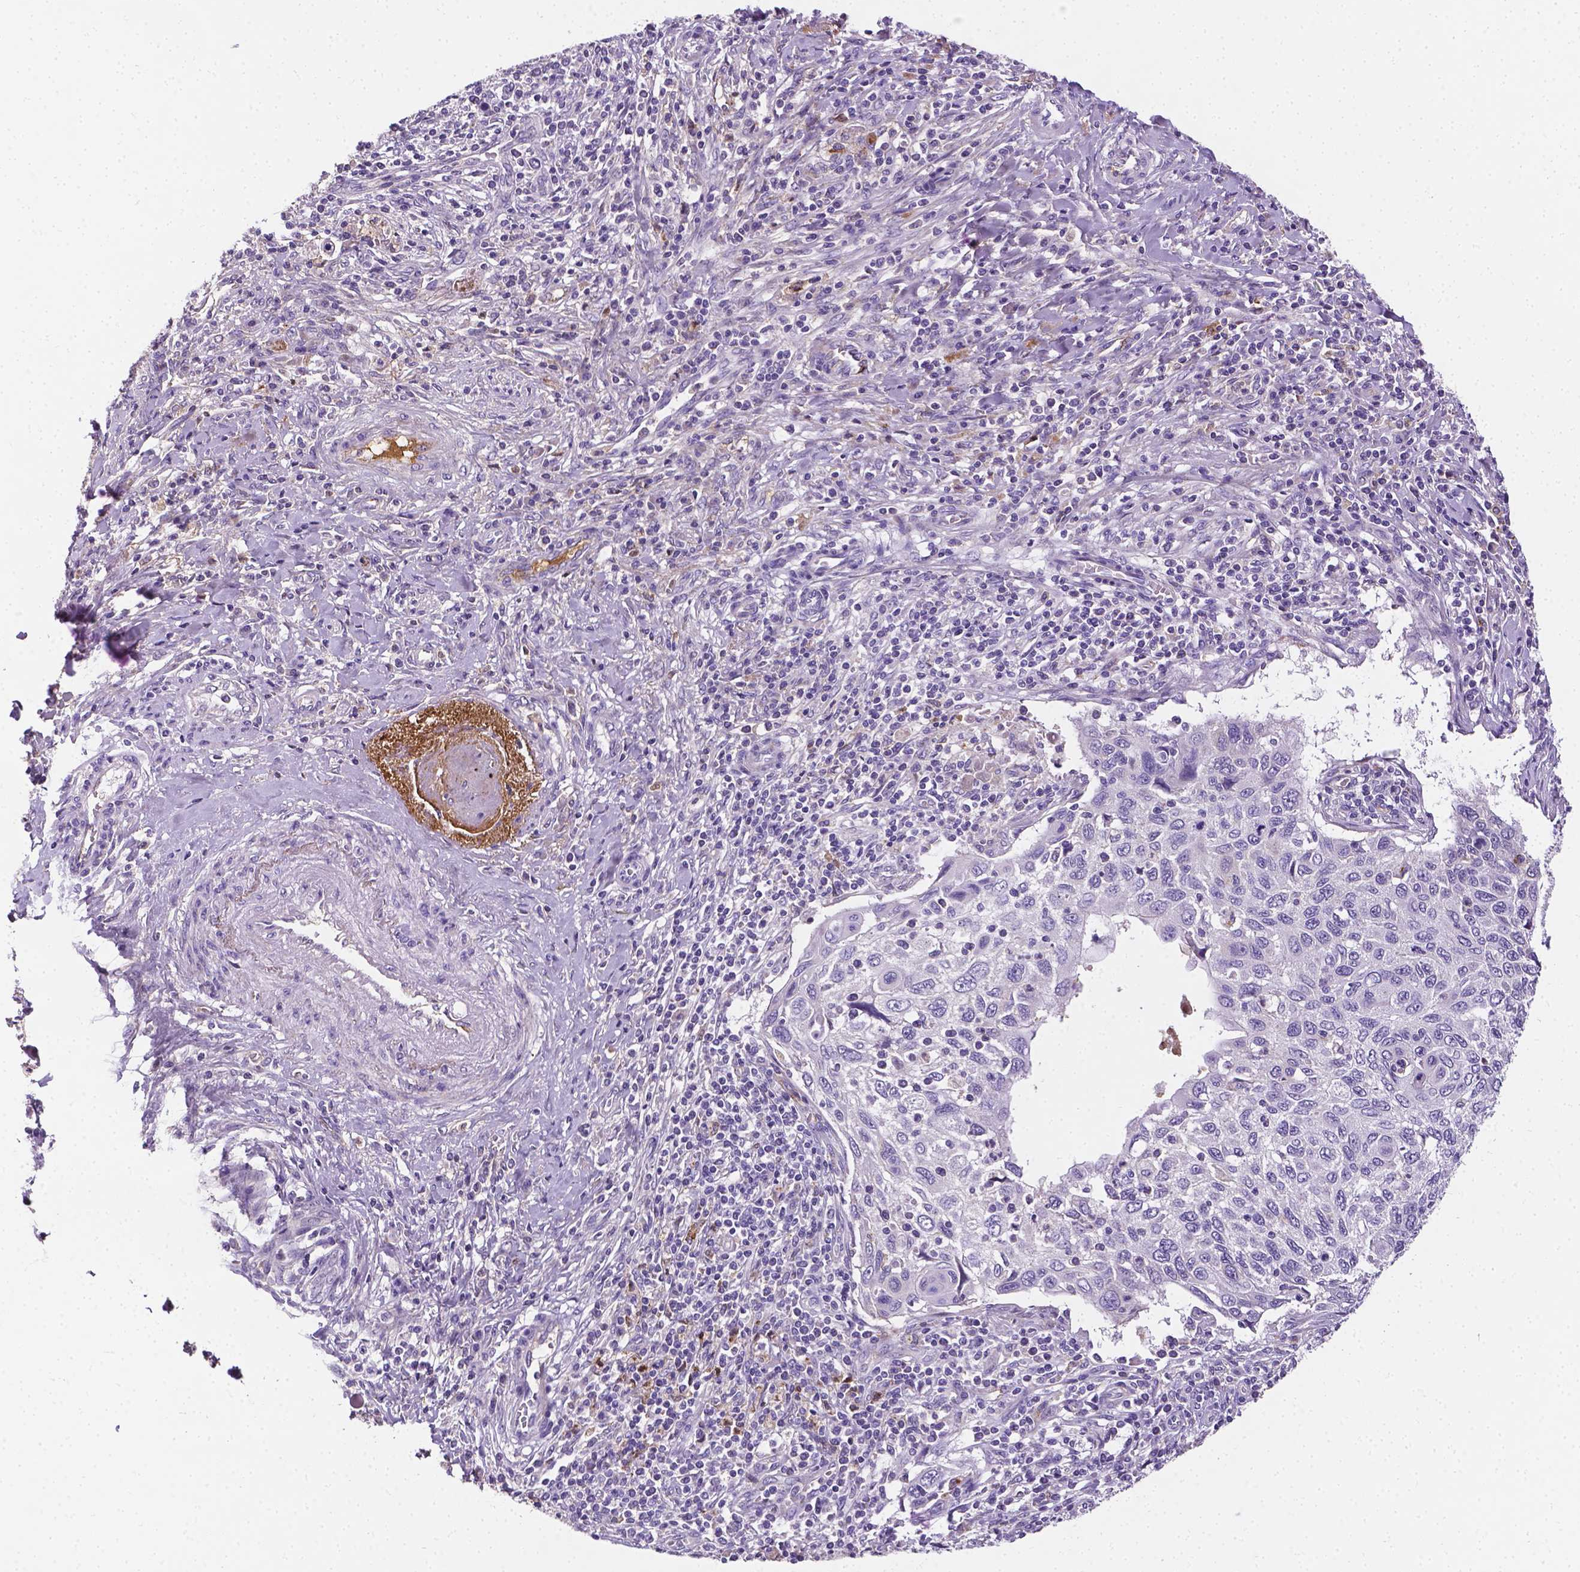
{"staining": {"intensity": "negative", "quantity": "none", "location": "none"}, "tissue": "cervical cancer", "cell_type": "Tumor cells", "image_type": "cancer", "snomed": [{"axis": "morphology", "description": "Squamous cell carcinoma, NOS"}, {"axis": "topography", "description": "Cervix"}], "caption": "Tumor cells are negative for brown protein staining in cervical cancer. (Immunohistochemistry, brightfield microscopy, high magnification).", "gene": "APOE", "patient": {"sex": "female", "age": 70}}